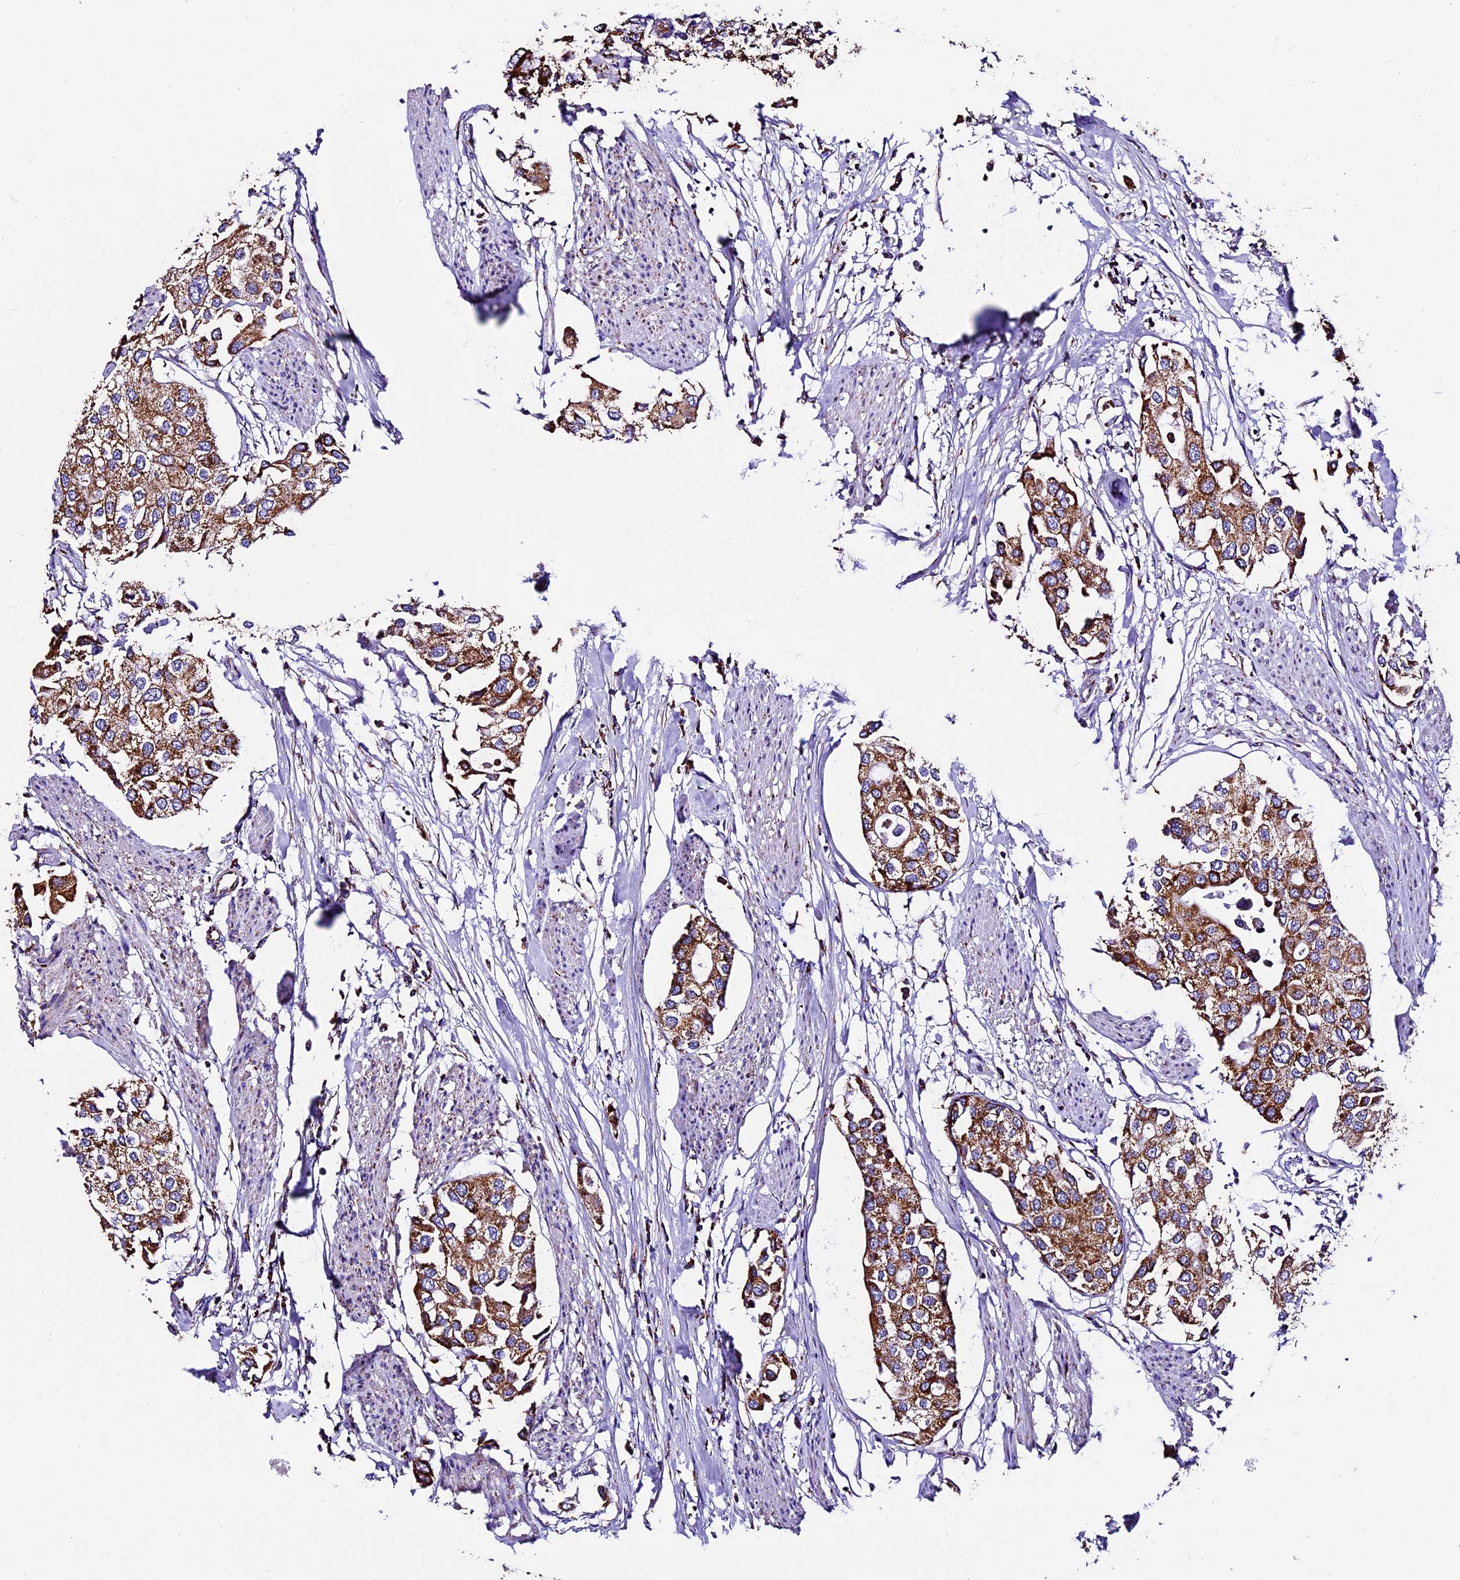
{"staining": {"intensity": "strong", "quantity": ">75%", "location": "cytoplasmic/membranous"}, "tissue": "urothelial cancer", "cell_type": "Tumor cells", "image_type": "cancer", "snomed": [{"axis": "morphology", "description": "Urothelial carcinoma, High grade"}, {"axis": "topography", "description": "Urinary bladder"}], "caption": "Immunohistochemistry (IHC) of urothelial cancer exhibits high levels of strong cytoplasmic/membranous positivity in about >75% of tumor cells. The staining was performed using DAB, with brown indicating positive protein expression. Nuclei are stained blue with hematoxylin.", "gene": "DCAF5", "patient": {"sex": "male", "age": 64}}